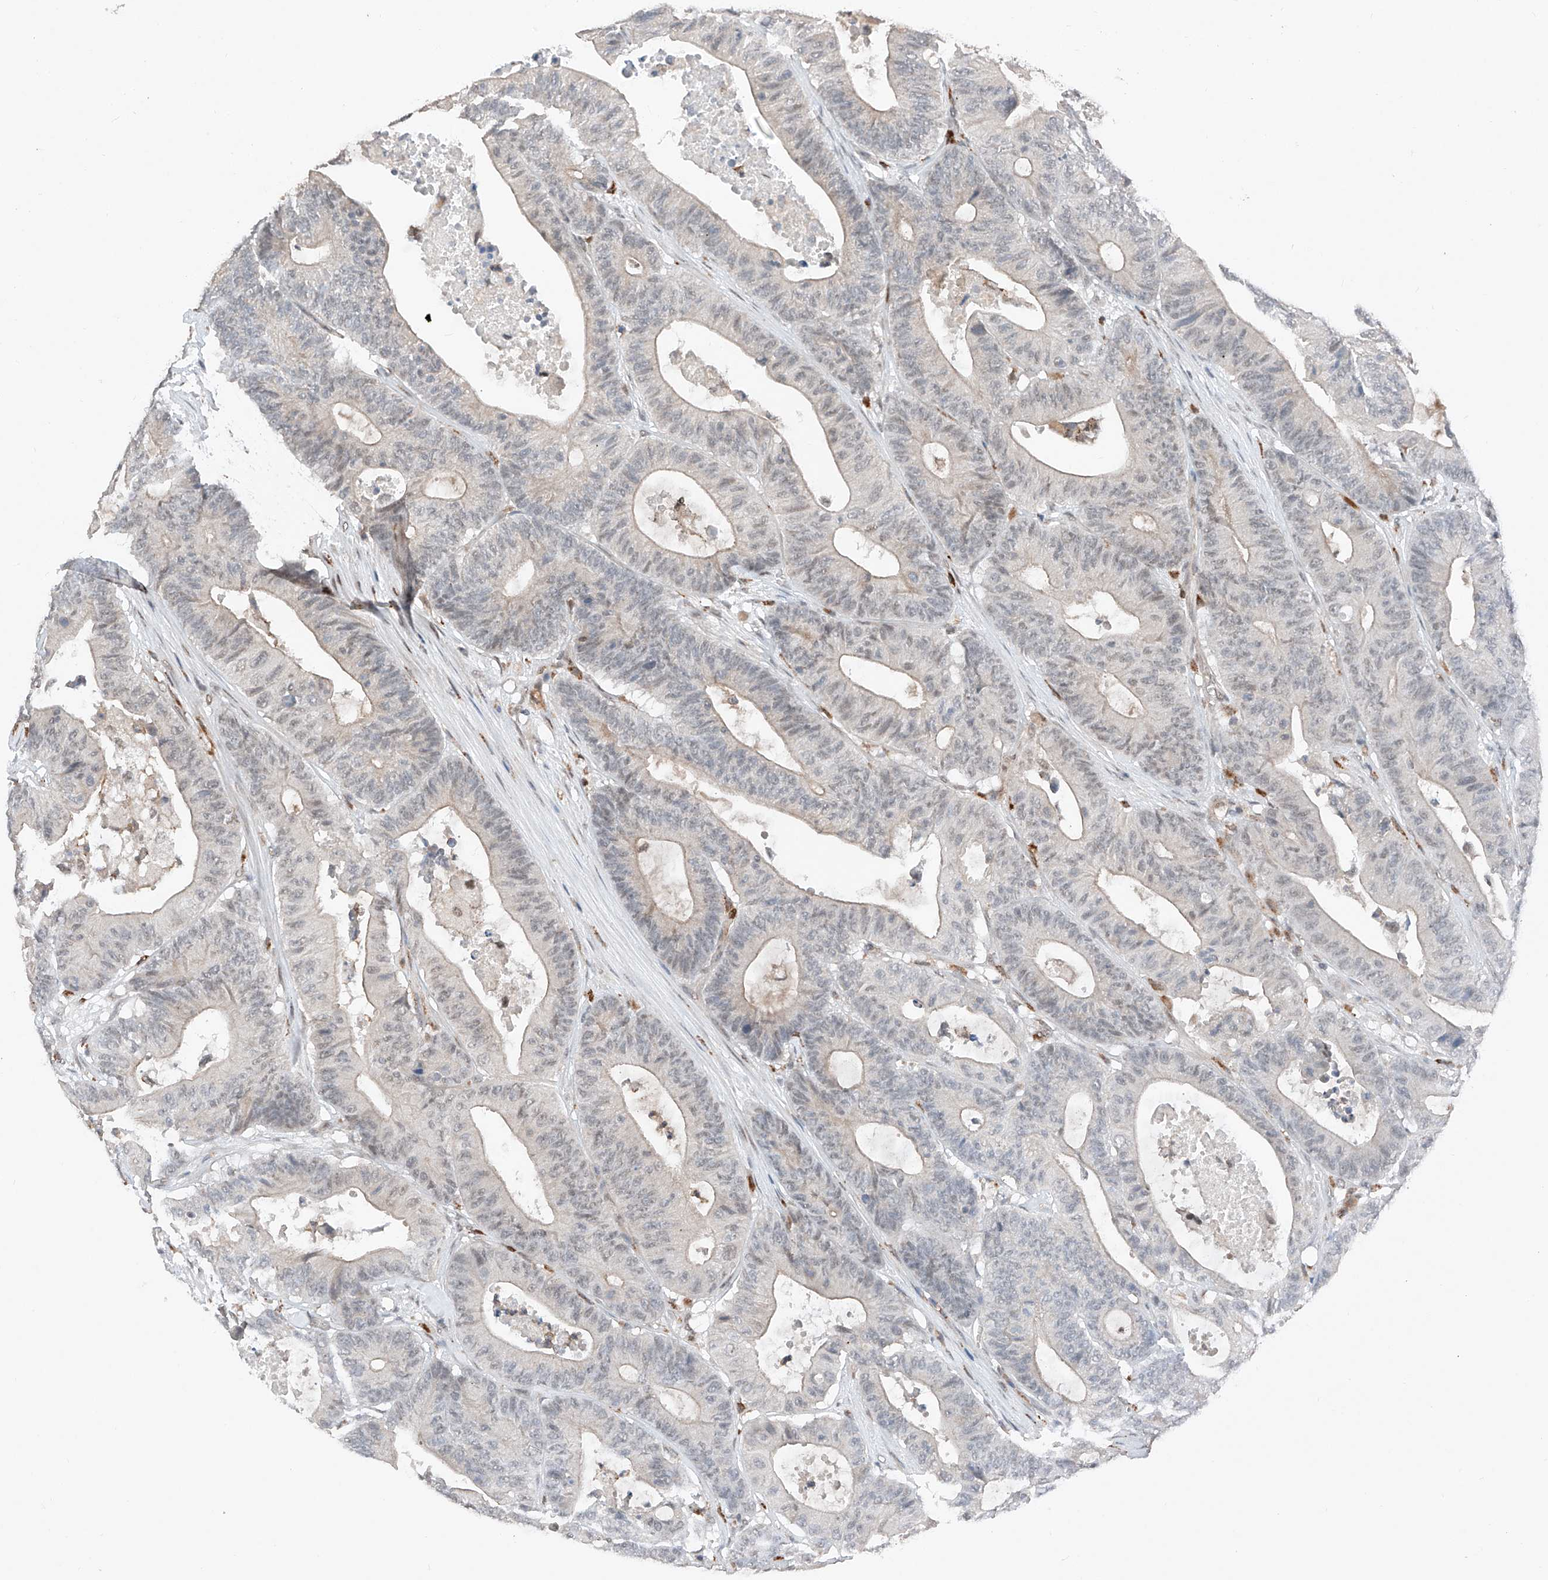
{"staining": {"intensity": "weak", "quantity": "<25%", "location": "nuclear"}, "tissue": "colorectal cancer", "cell_type": "Tumor cells", "image_type": "cancer", "snomed": [{"axis": "morphology", "description": "Adenocarcinoma, NOS"}, {"axis": "topography", "description": "Colon"}], "caption": "This is a histopathology image of IHC staining of colorectal cancer (adenocarcinoma), which shows no positivity in tumor cells.", "gene": "TBX4", "patient": {"sex": "female", "age": 84}}